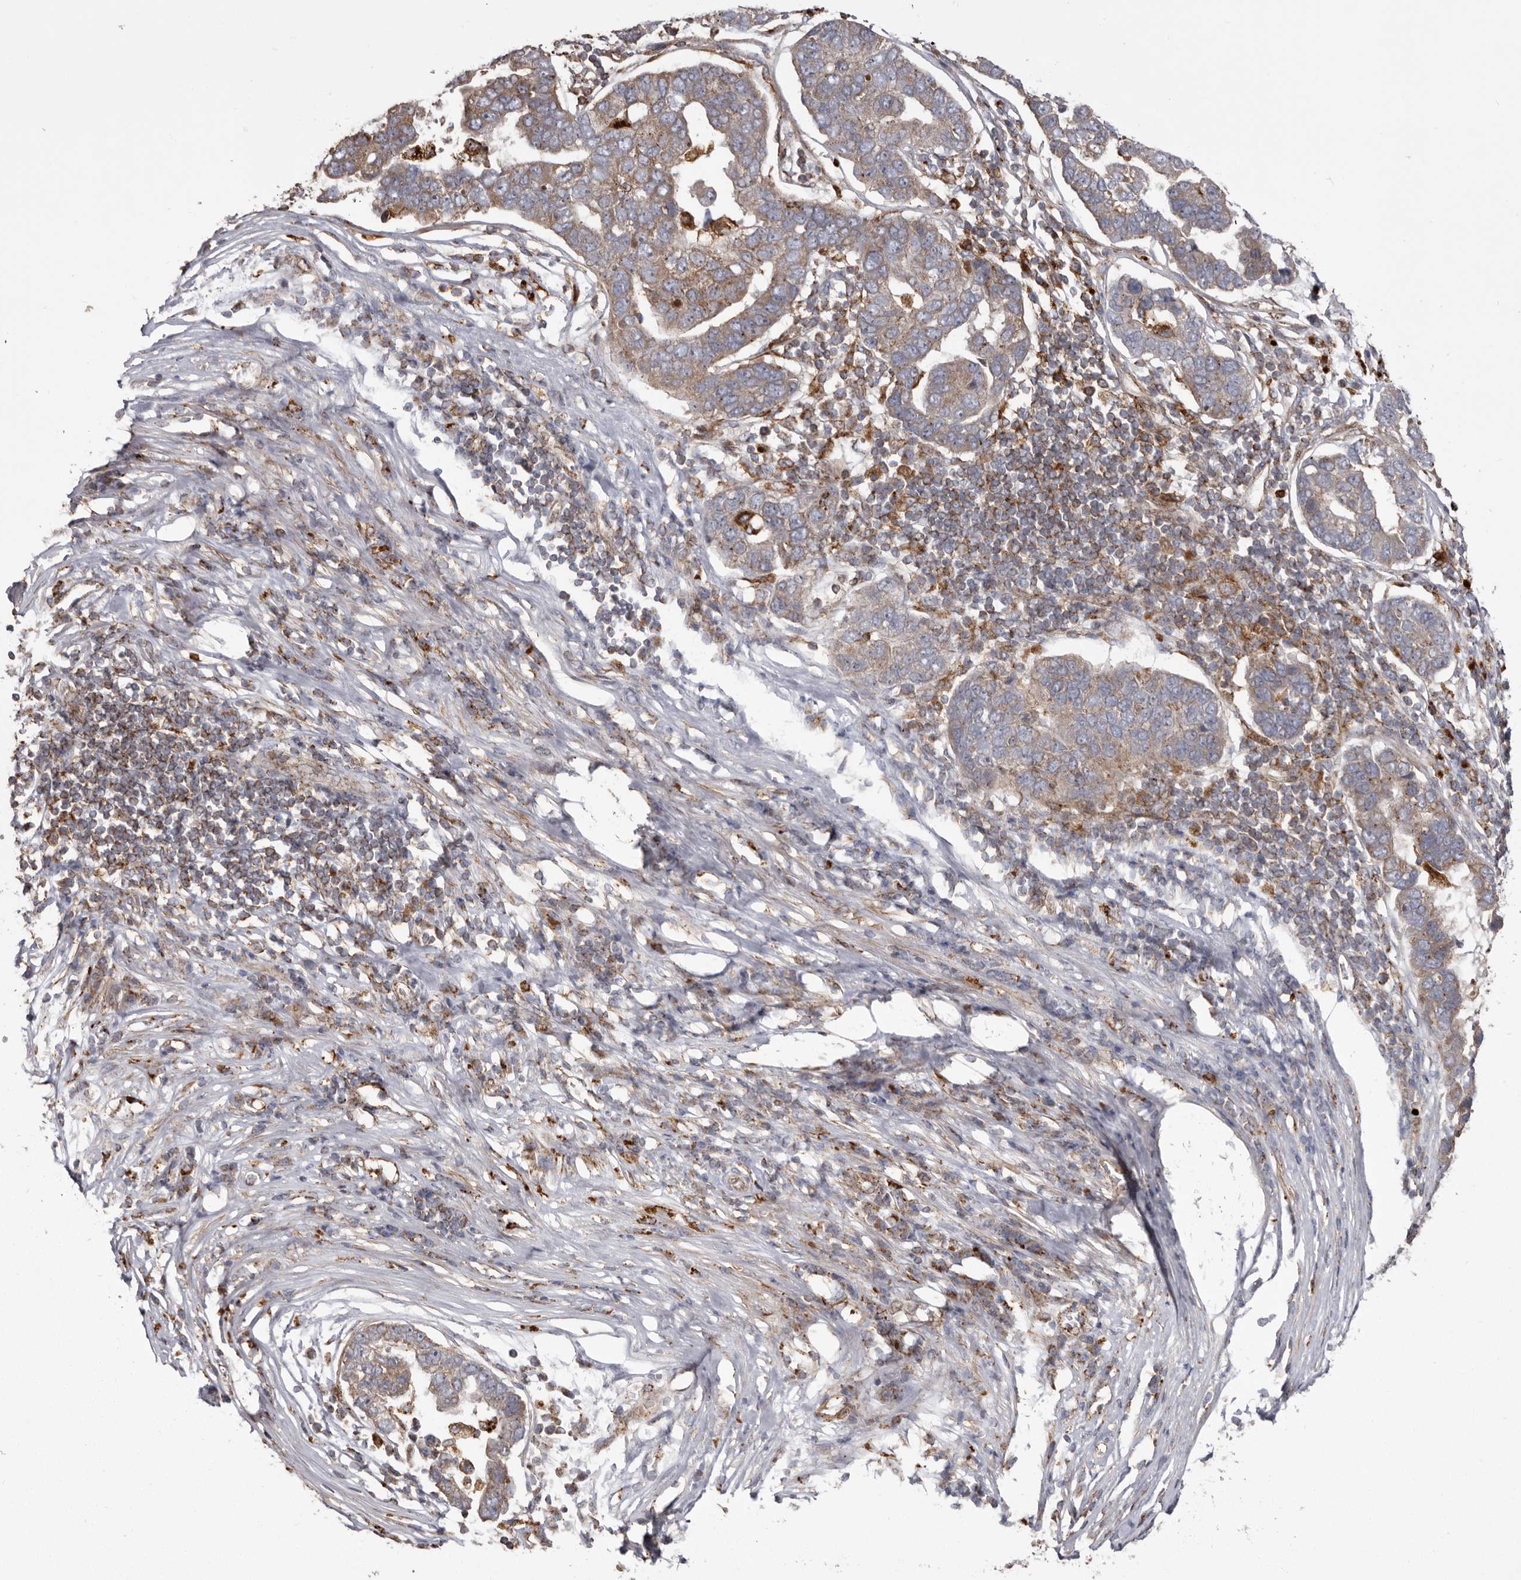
{"staining": {"intensity": "weak", "quantity": ">75%", "location": "cytoplasmic/membranous"}, "tissue": "pancreatic cancer", "cell_type": "Tumor cells", "image_type": "cancer", "snomed": [{"axis": "morphology", "description": "Adenocarcinoma, NOS"}, {"axis": "topography", "description": "Pancreas"}], "caption": "DAB immunohistochemical staining of pancreatic cancer demonstrates weak cytoplasmic/membranous protein staining in approximately >75% of tumor cells. (DAB = brown stain, brightfield microscopy at high magnification).", "gene": "NUP43", "patient": {"sex": "female", "age": 61}}